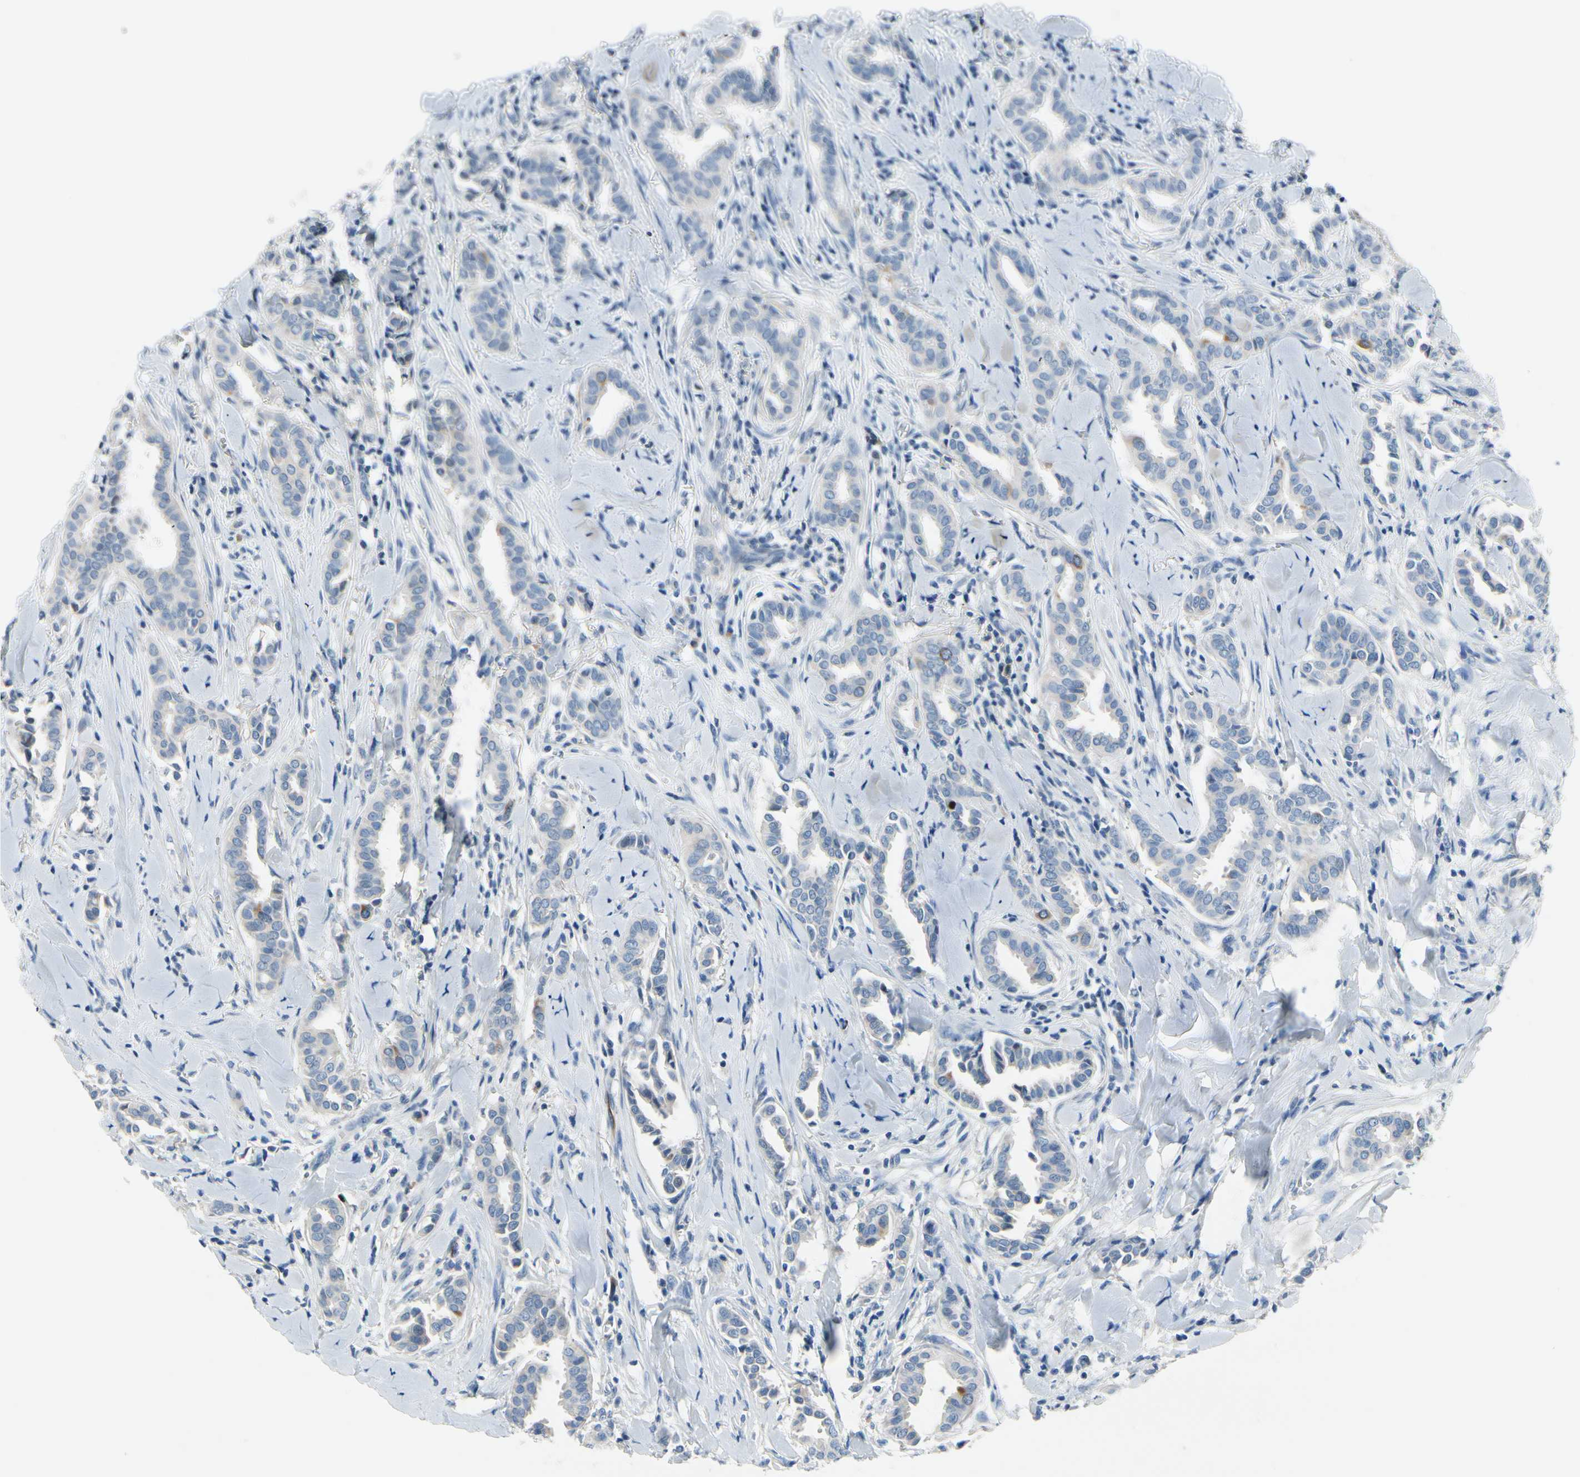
{"staining": {"intensity": "negative", "quantity": "none", "location": "none"}, "tissue": "head and neck cancer", "cell_type": "Tumor cells", "image_type": "cancer", "snomed": [{"axis": "morphology", "description": "Adenocarcinoma, NOS"}, {"axis": "topography", "description": "Salivary gland"}, {"axis": "topography", "description": "Head-Neck"}], "caption": "DAB immunohistochemical staining of head and neck cancer exhibits no significant positivity in tumor cells.", "gene": "CKAP2", "patient": {"sex": "female", "age": 59}}